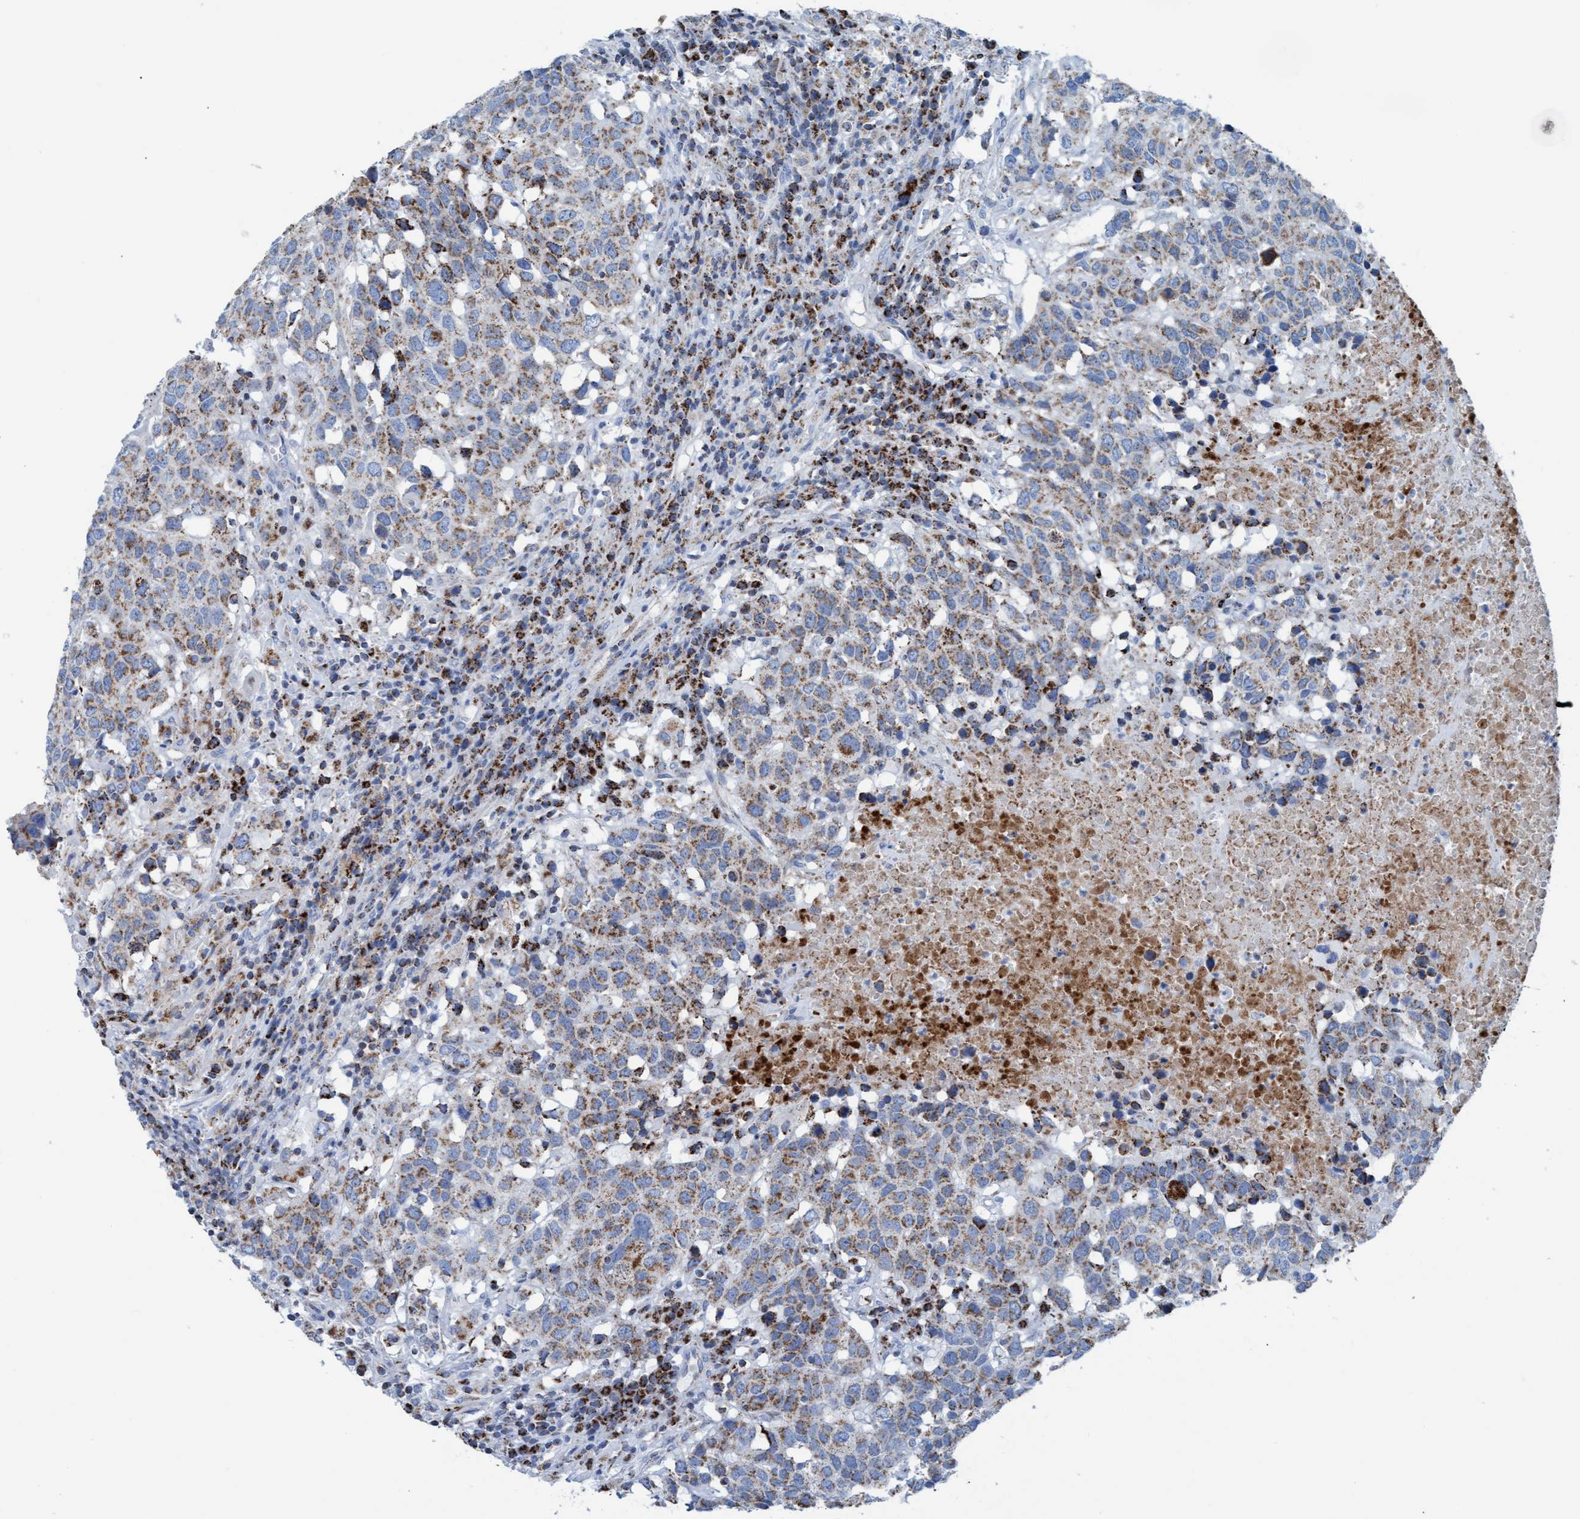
{"staining": {"intensity": "moderate", "quantity": ">75%", "location": "cytoplasmic/membranous"}, "tissue": "head and neck cancer", "cell_type": "Tumor cells", "image_type": "cancer", "snomed": [{"axis": "morphology", "description": "Squamous cell carcinoma, NOS"}, {"axis": "topography", "description": "Head-Neck"}], "caption": "Head and neck cancer (squamous cell carcinoma) was stained to show a protein in brown. There is medium levels of moderate cytoplasmic/membranous expression in approximately >75% of tumor cells.", "gene": "GGA3", "patient": {"sex": "male", "age": 66}}